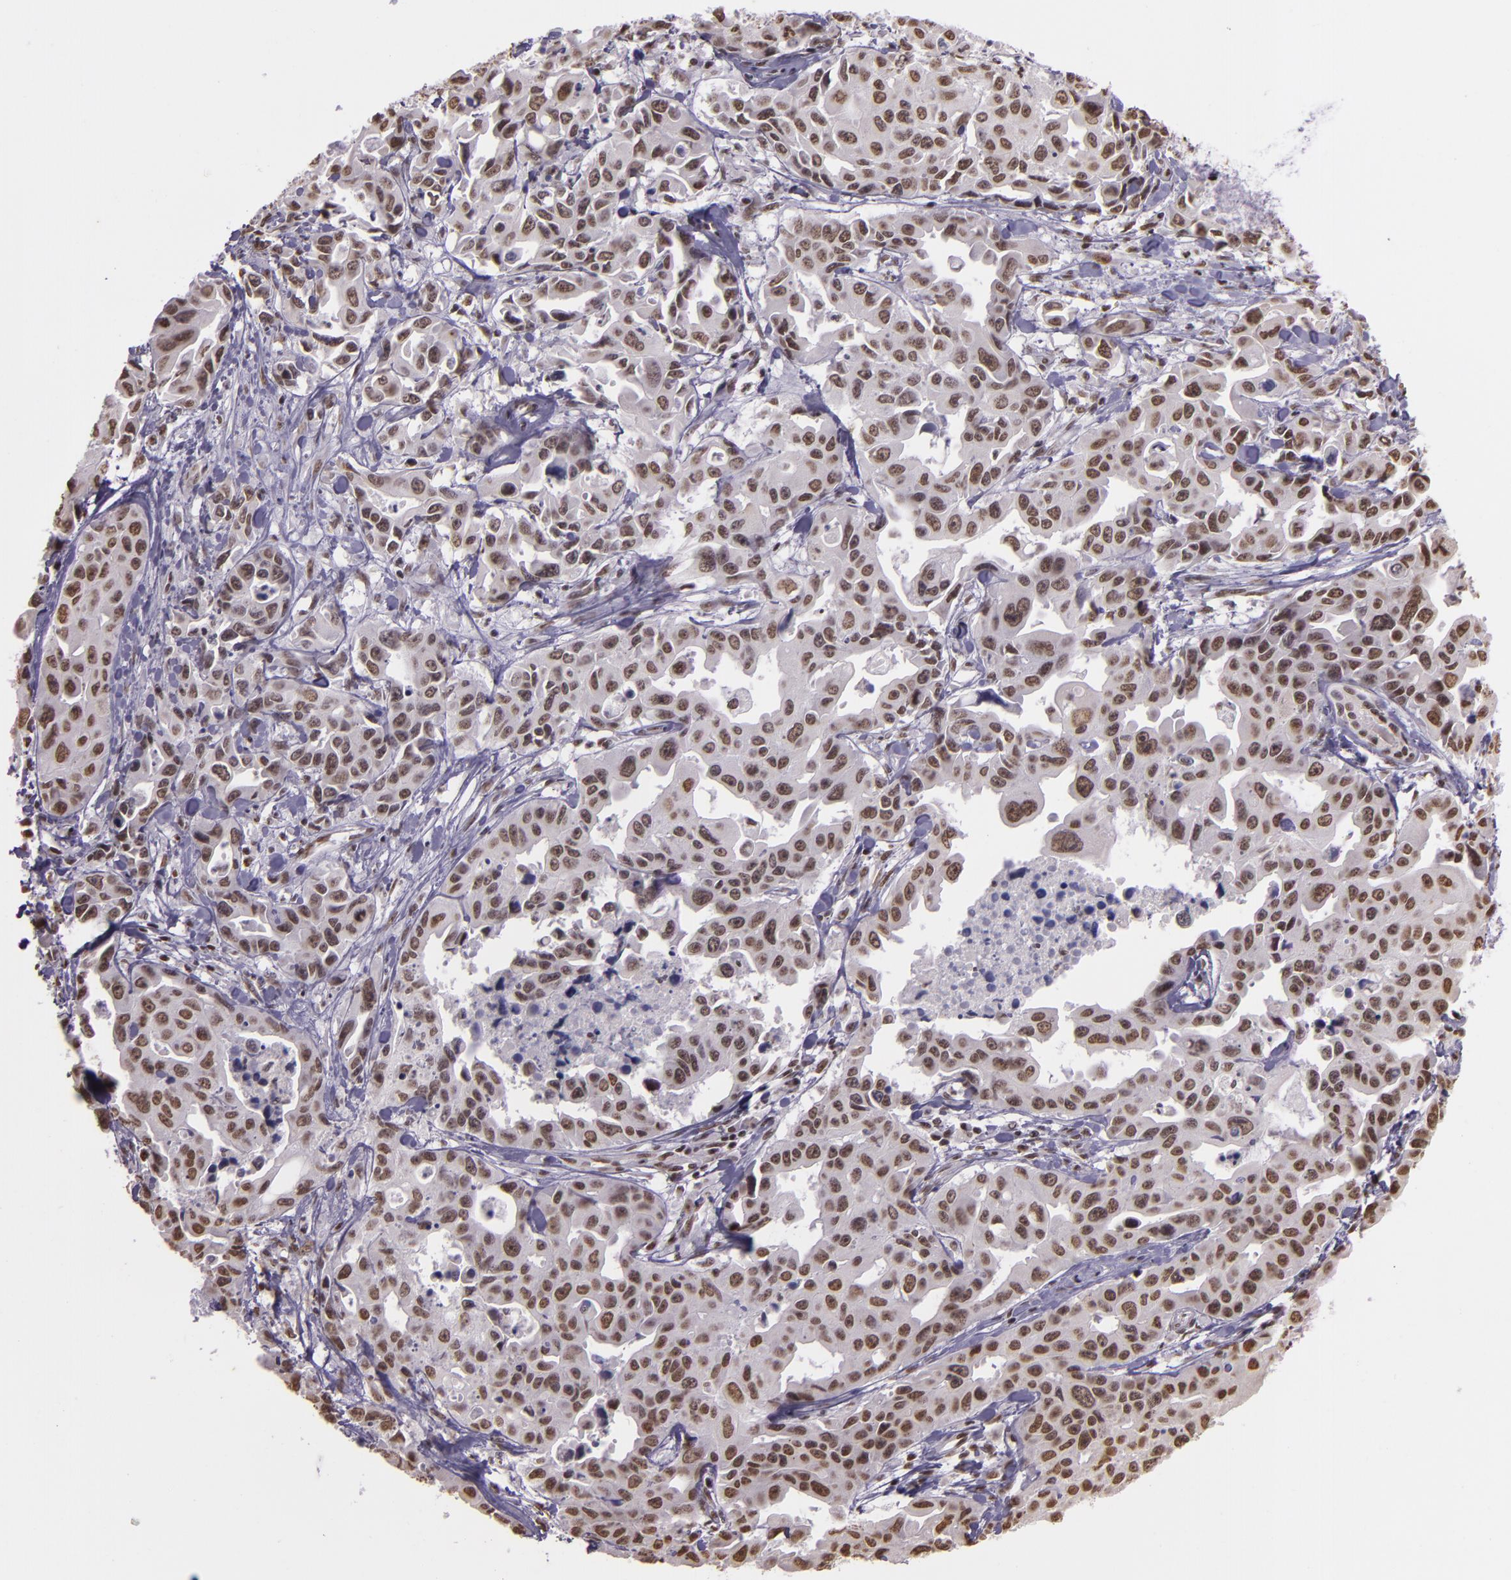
{"staining": {"intensity": "moderate", "quantity": ">75%", "location": "nuclear"}, "tissue": "lung cancer", "cell_type": "Tumor cells", "image_type": "cancer", "snomed": [{"axis": "morphology", "description": "Adenocarcinoma, NOS"}, {"axis": "topography", "description": "Lung"}], "caption": "Immunohistochemical staining of lung adenocarcinoma reveals medium levels of moderate nuclear protein expression in about >75% of tumor cells. (DAB = brown stain, brightfield microscopy at high magnification).", "gene": "USF1", "patient": {"sex": "male", "age": 64}}